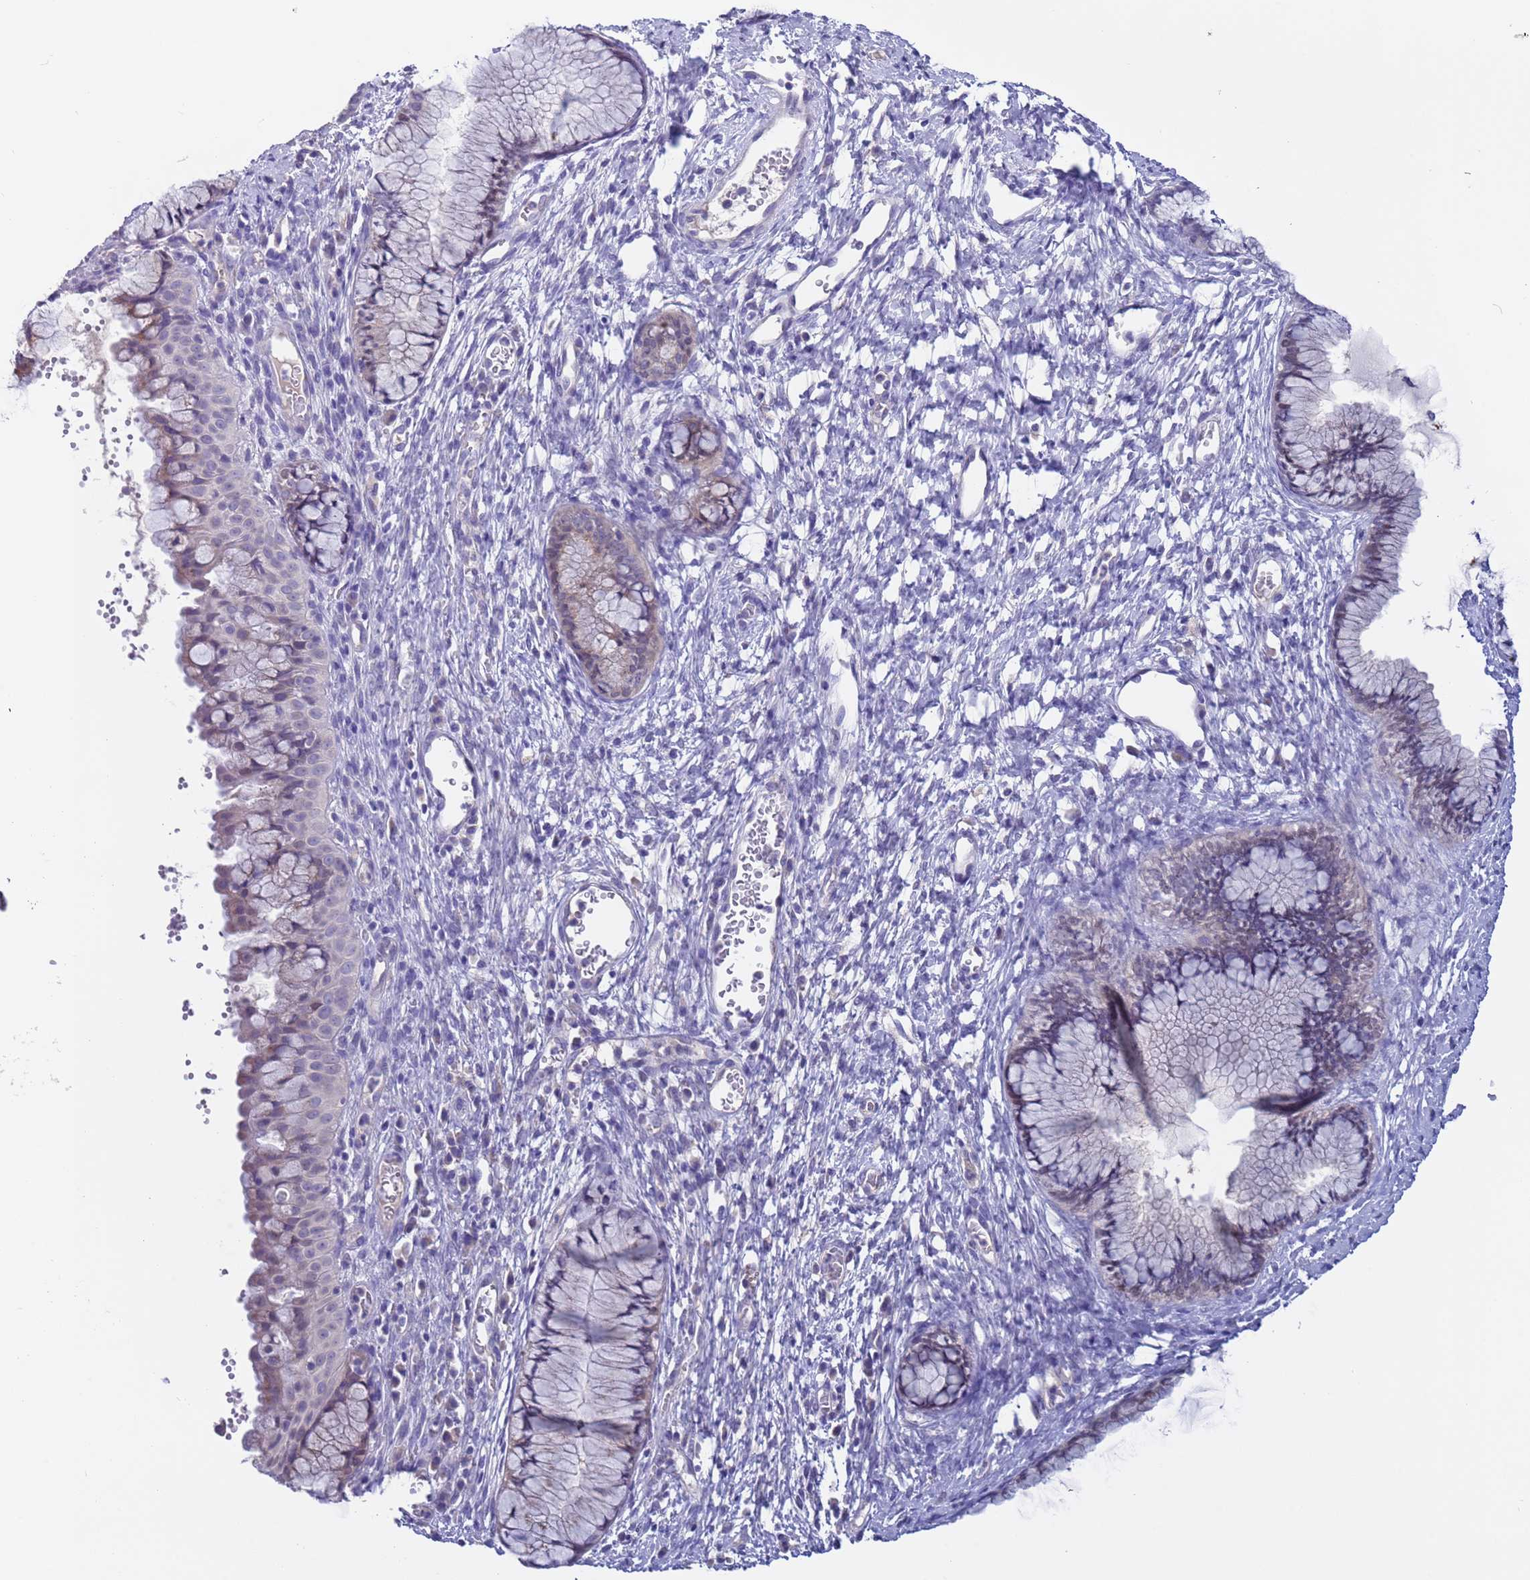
{"staining": {"intensity": "weak", "quantity": "<25%", "location": "cytoplasmic/membranous"}, "tissue": "cervix", "cell_type": "Glandular cells", "image_type": "normal", "snomed": [{"axis": "morphology", "description": "Normal tissue, NOS"}, {"axis": "topography", "description": "Cervix"}], "caption": "This micrograph is of normal cervix stained with immunohistochemistry to label a protein in brown with the nuclei are counter-stained blue. There is no expression in glandular cells.", "gene": "ZNF248", "patient": {"sex": "female", "age": 42}}